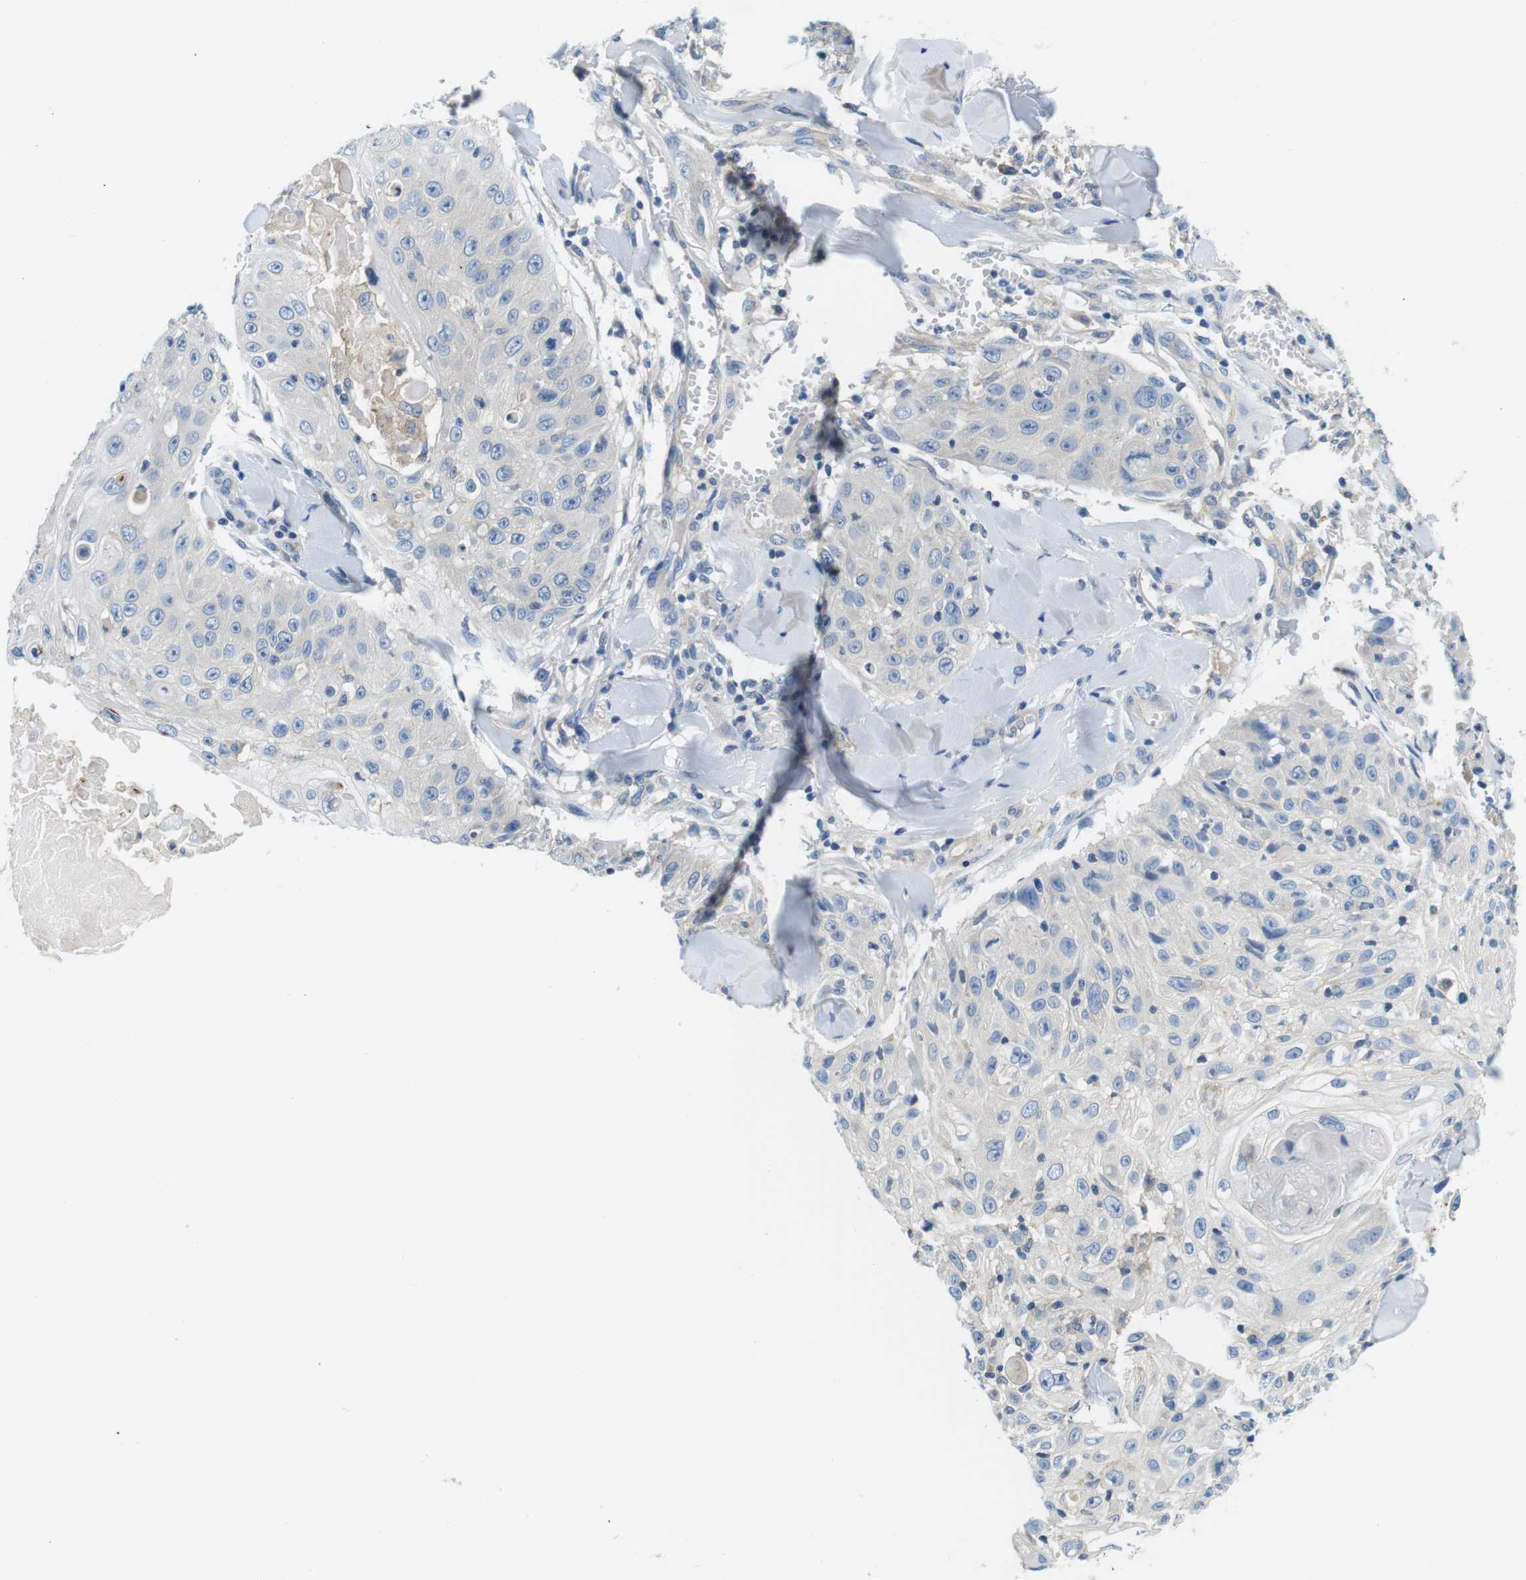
{"staining": {"intensity": "negative", "quantity": "none", "location": "none"}, "tissue": "skin cancer", "cell_type": "Tumor cells", "image_type": "cancer", "snomed": [{"axis": "morphology", "description": "Squamous cell carcinoma, NOS"}, {"axis": "topography", "description": "Skin"}], "caption": "Protein analysis of skin cancer shows no significant positivity in tumor cells.", "gene": "DENND4C", "patient": {"sex": "male", "age": 86}}